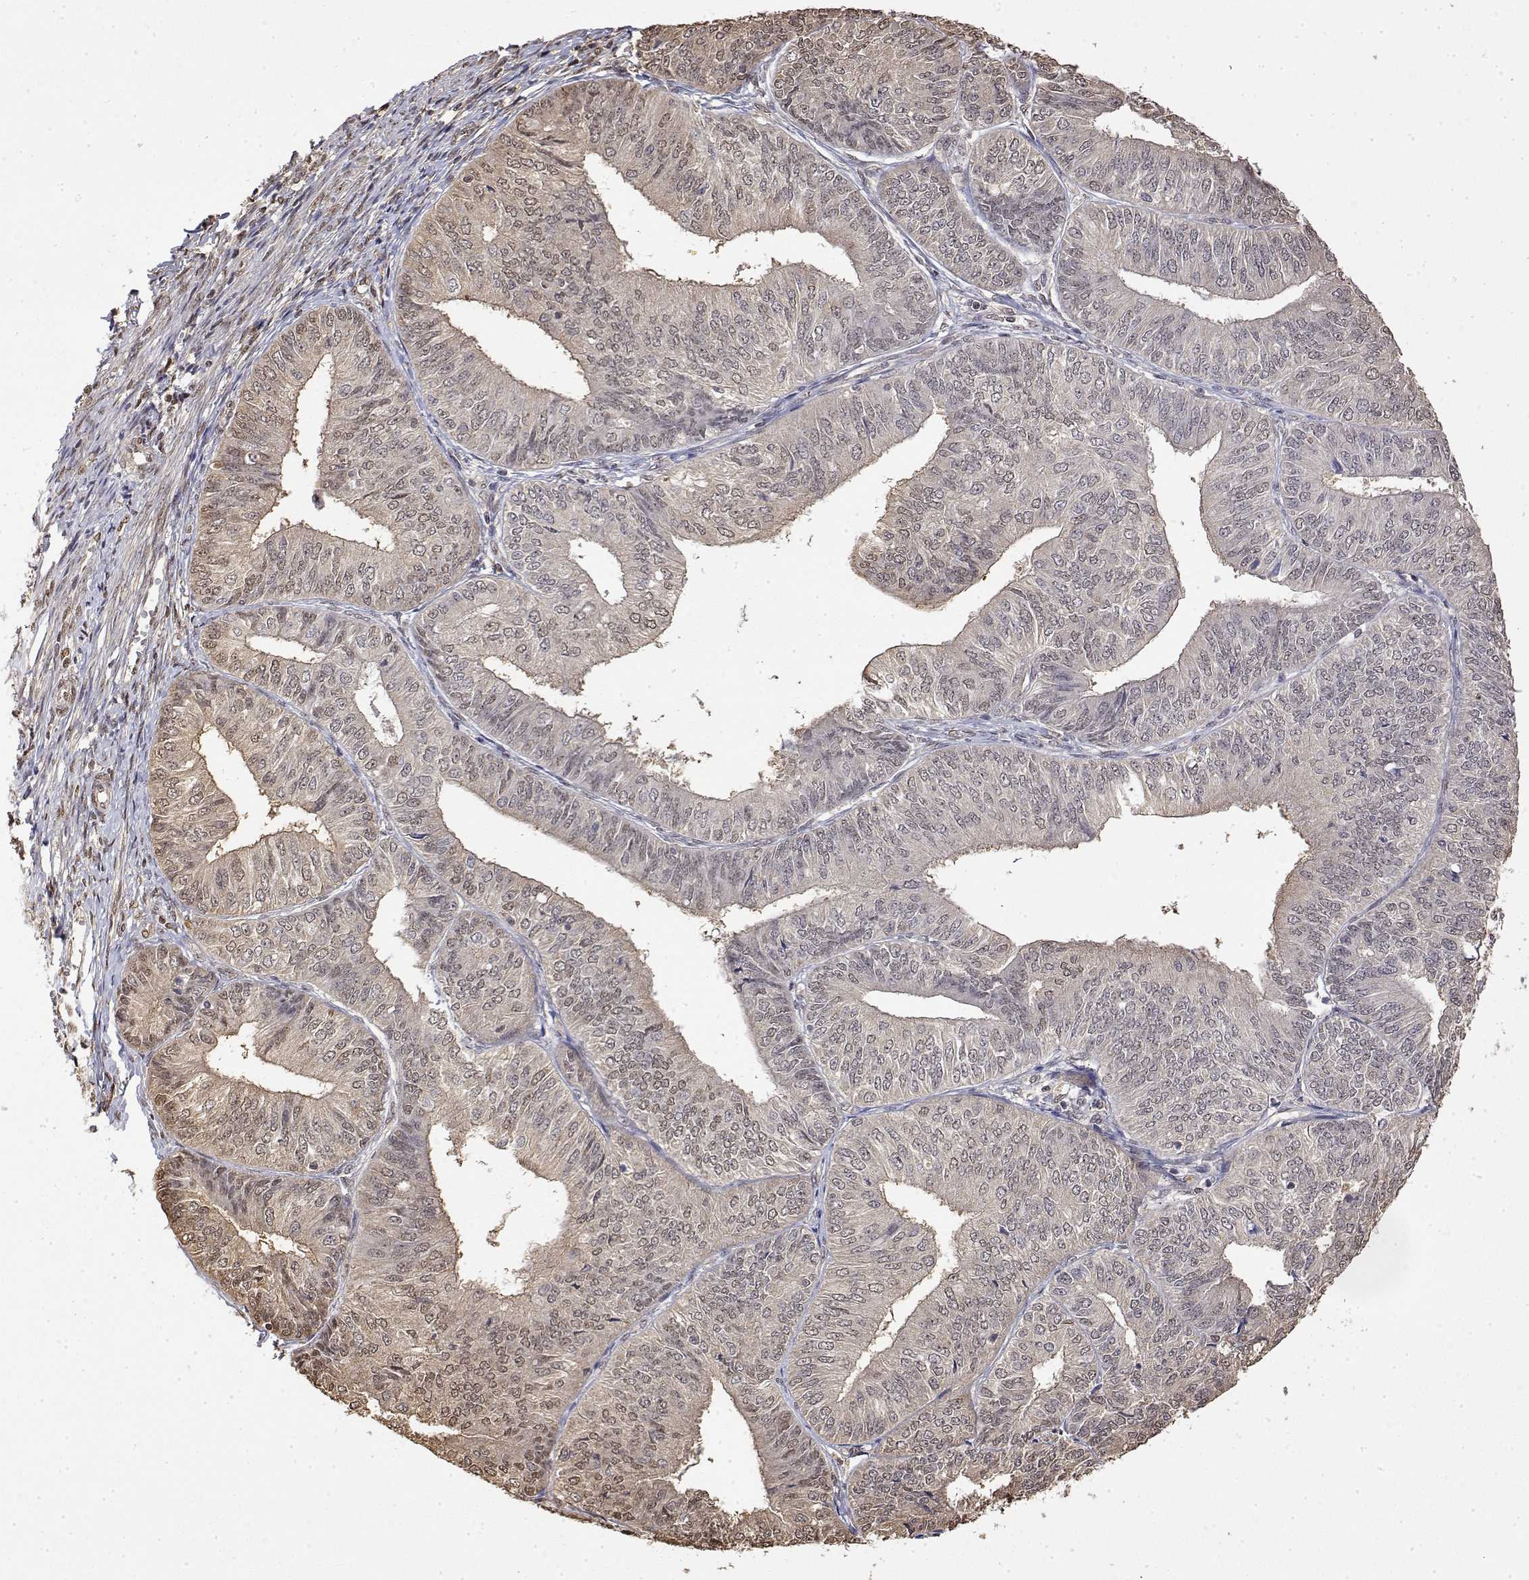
{"staining": {"intensity": "weak", "quantity": "25%-75%", "location": "nuclear"}, "tissue": "endometrial cancer", "cell_type": "Tumor cells", "image_type": "cancer", "snomed": [{"axis": "morphology", "description": "Adenocarcinoma, NOS"}, {"axis": "topography", "description": "Endometrium"}], "caption": "A micrograph of endometrial adenocarcinoma stained for a protein displays weak nuclear brown staining in tumor cells.", "gene": "TPI1", "patient": {"sex": "female", "age": 58}}